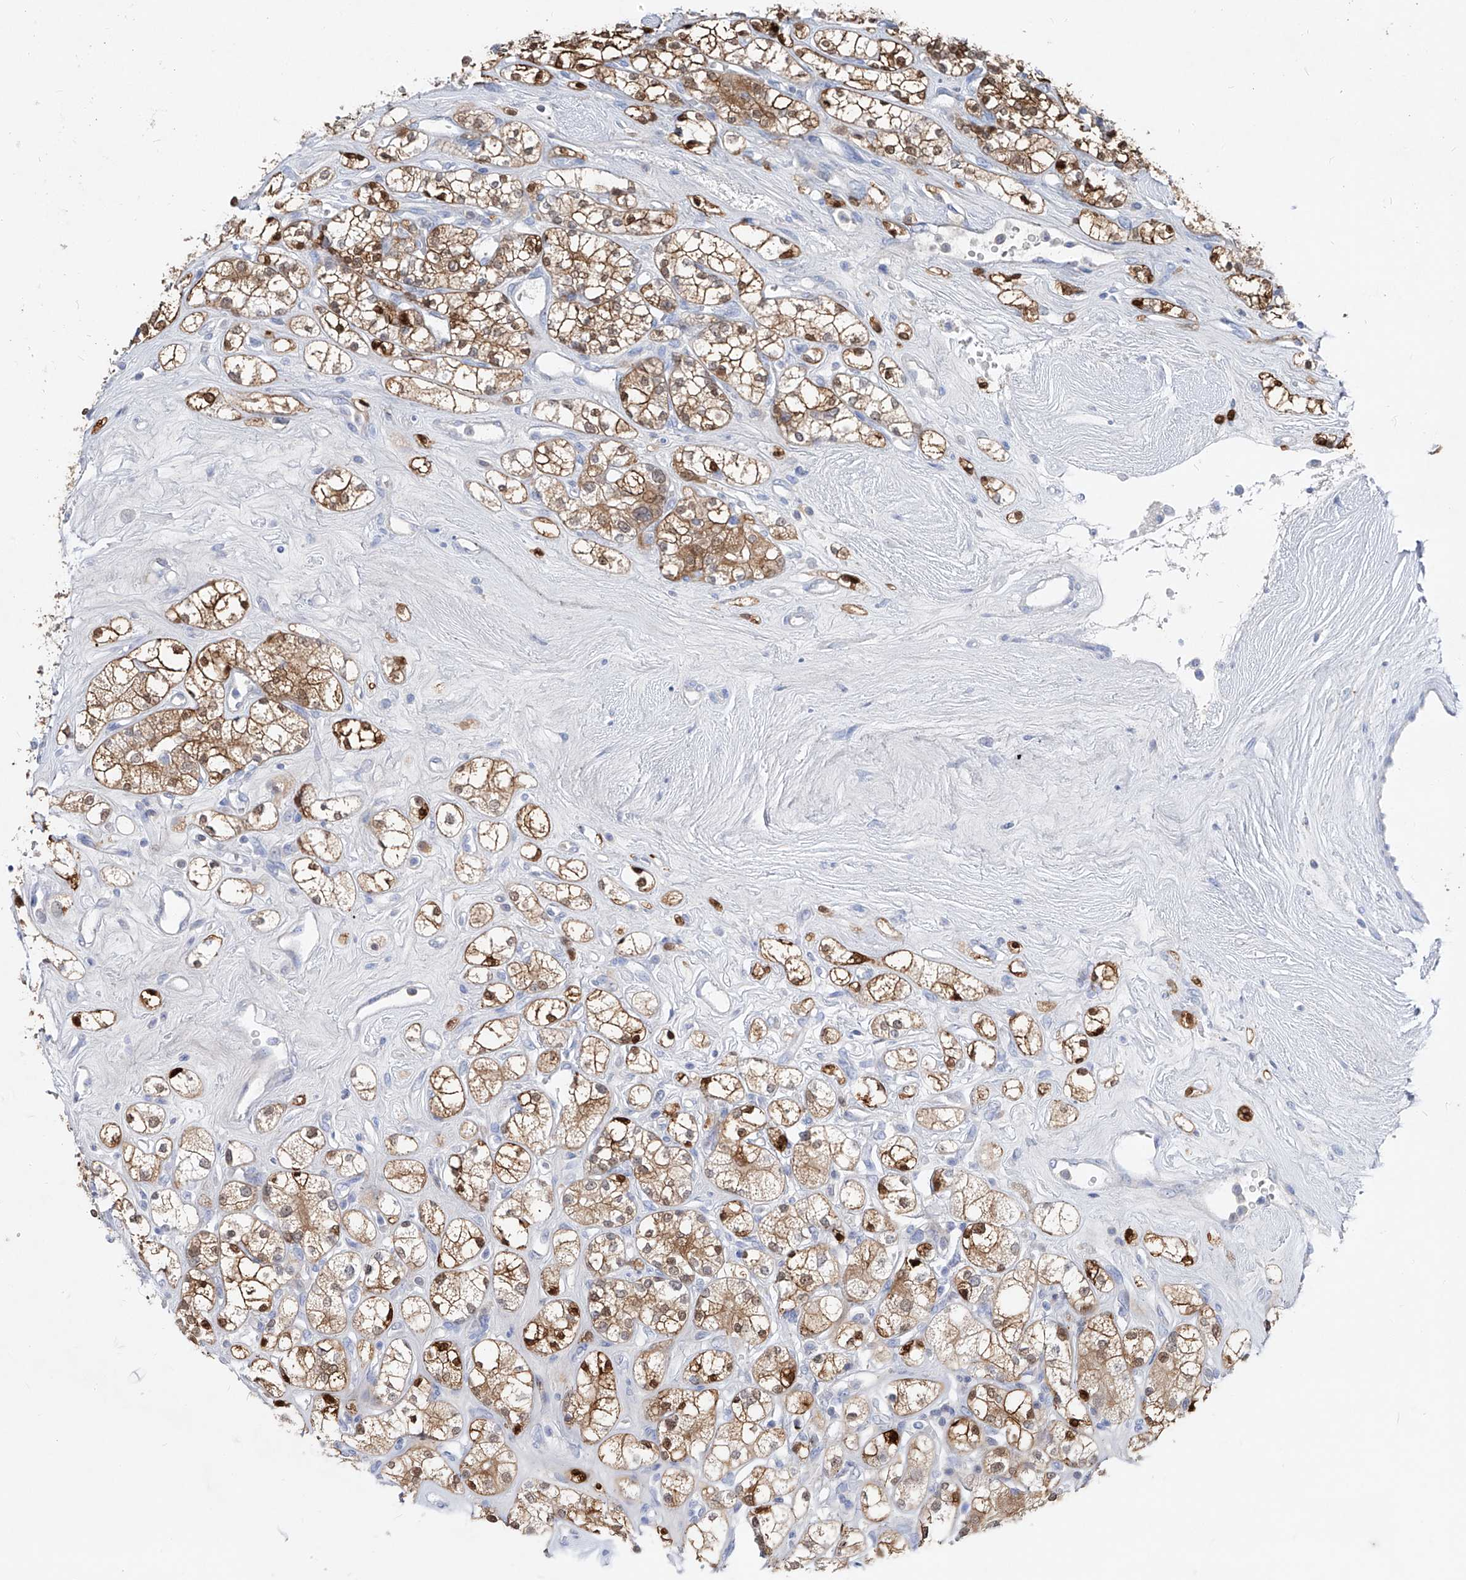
{"staining": {"intensity": "moderate", "quantity": ">75%", "location": "cytoplasmic/membranous,nuclear"}, "tissue": "renal cancer", "cell_type": "Tumor cells", "image_type": "cancer", "snomed": [{"axis": "morphology", "description": "Adenocarcinoma, NOS"}, {"axis": "topography", "description": "Kidney"}], "caption": "Human renal cancer (adenocarcinoma) stained with a protein marker displays moderate staining in tumor cells.", "gene": "UFL1", "patient": {"sex": "male", "age": 77}}